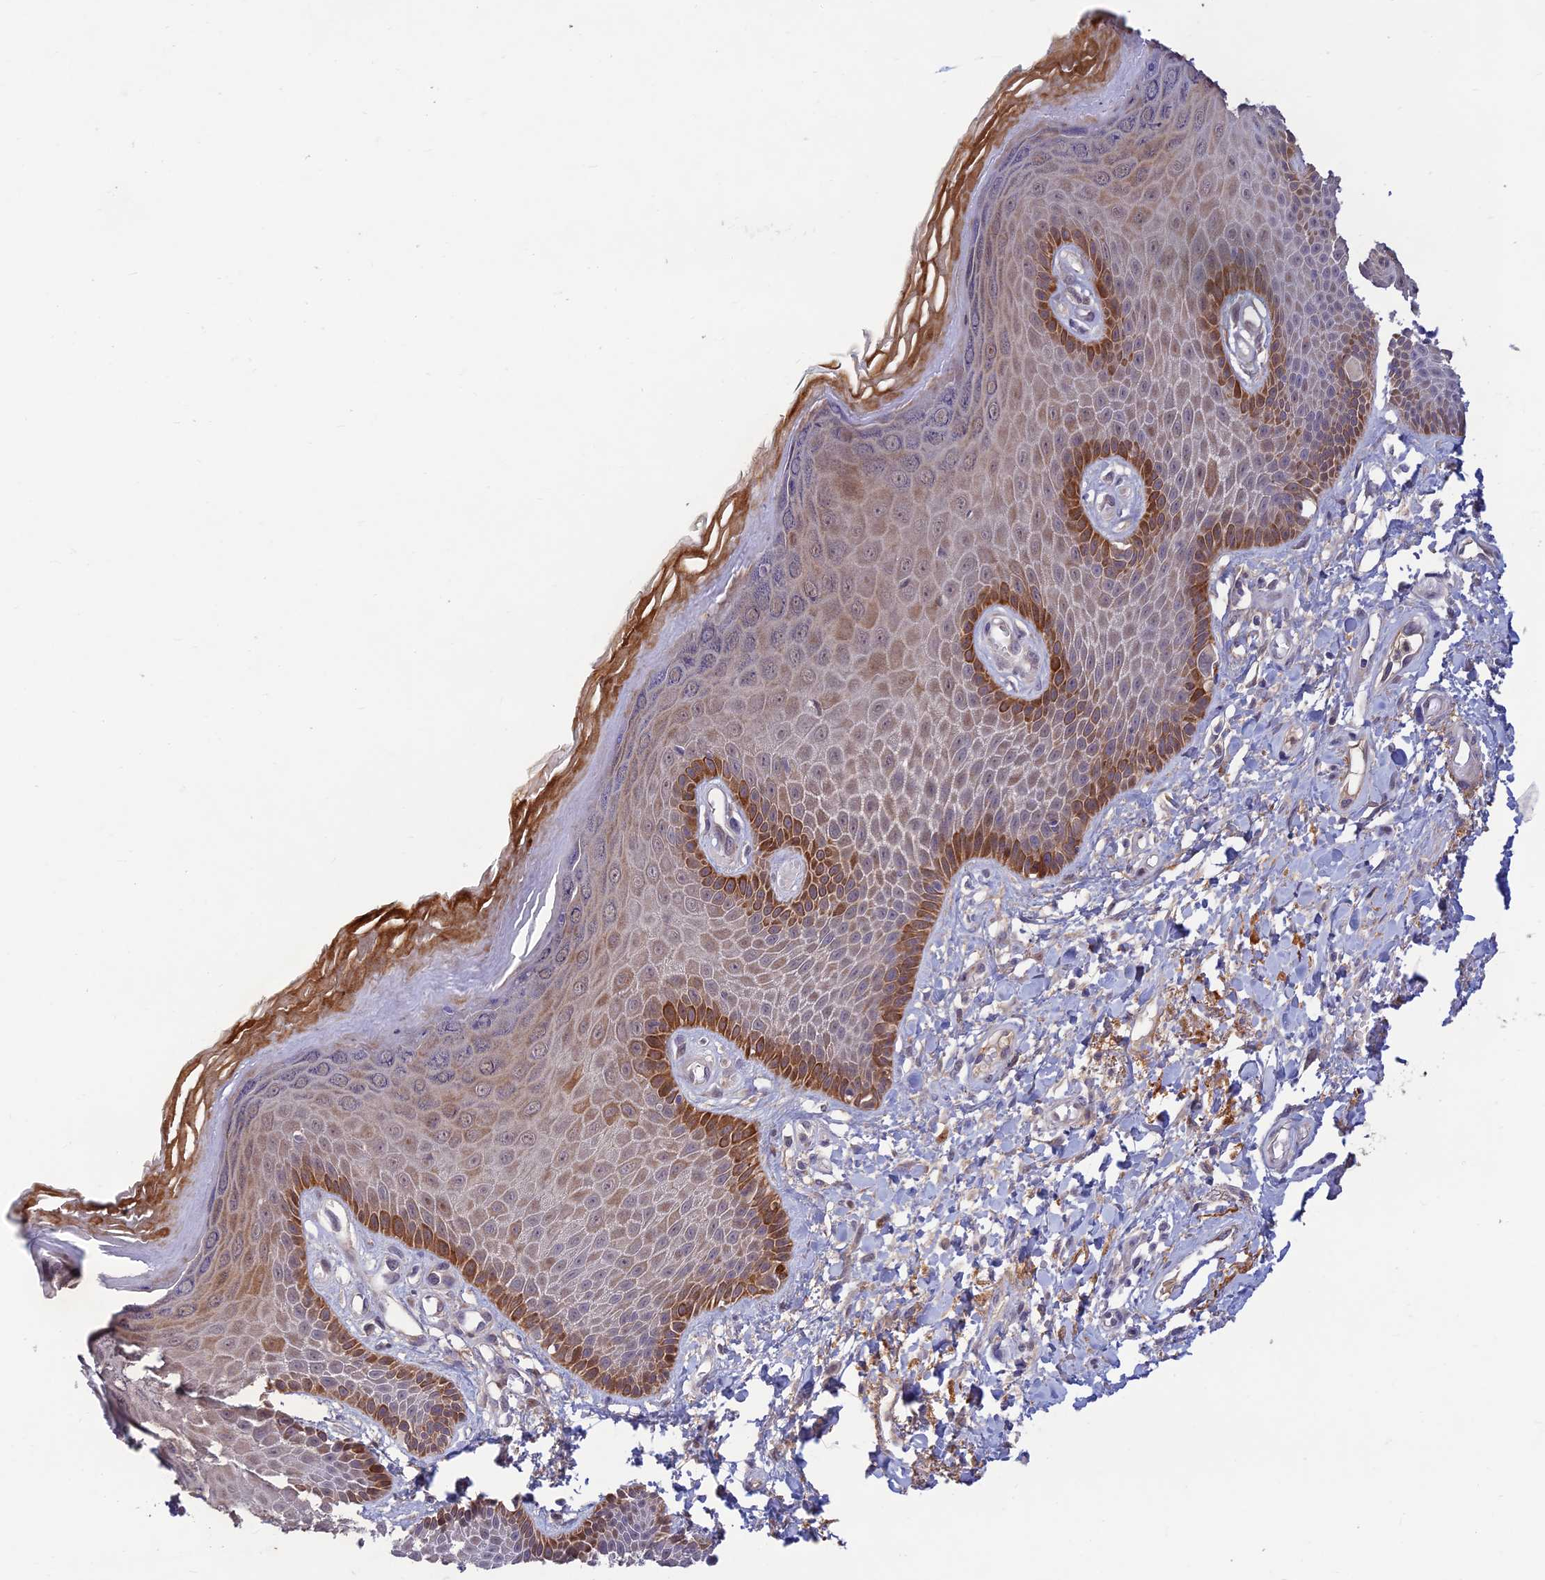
{"staining": {"intensity": "moderate", "quantity": "25%-75%", "location": "cytoplasmic/membranous"}, "tissue": "skin", "cell_type": "Epidermal cells", "image_type": "normal", "snomed": [{"axis": "morphology", "description": "Normal tissue, NOS"}, {"axis": "topography", "description": "Anal"}], "caption": "Normal skin displays moderate cytoplasmic/membranous staining in about 25%-75% of epidermal cells.", "gene": "FASTKD5", "patient": {"sex": "male", "age": 78}}